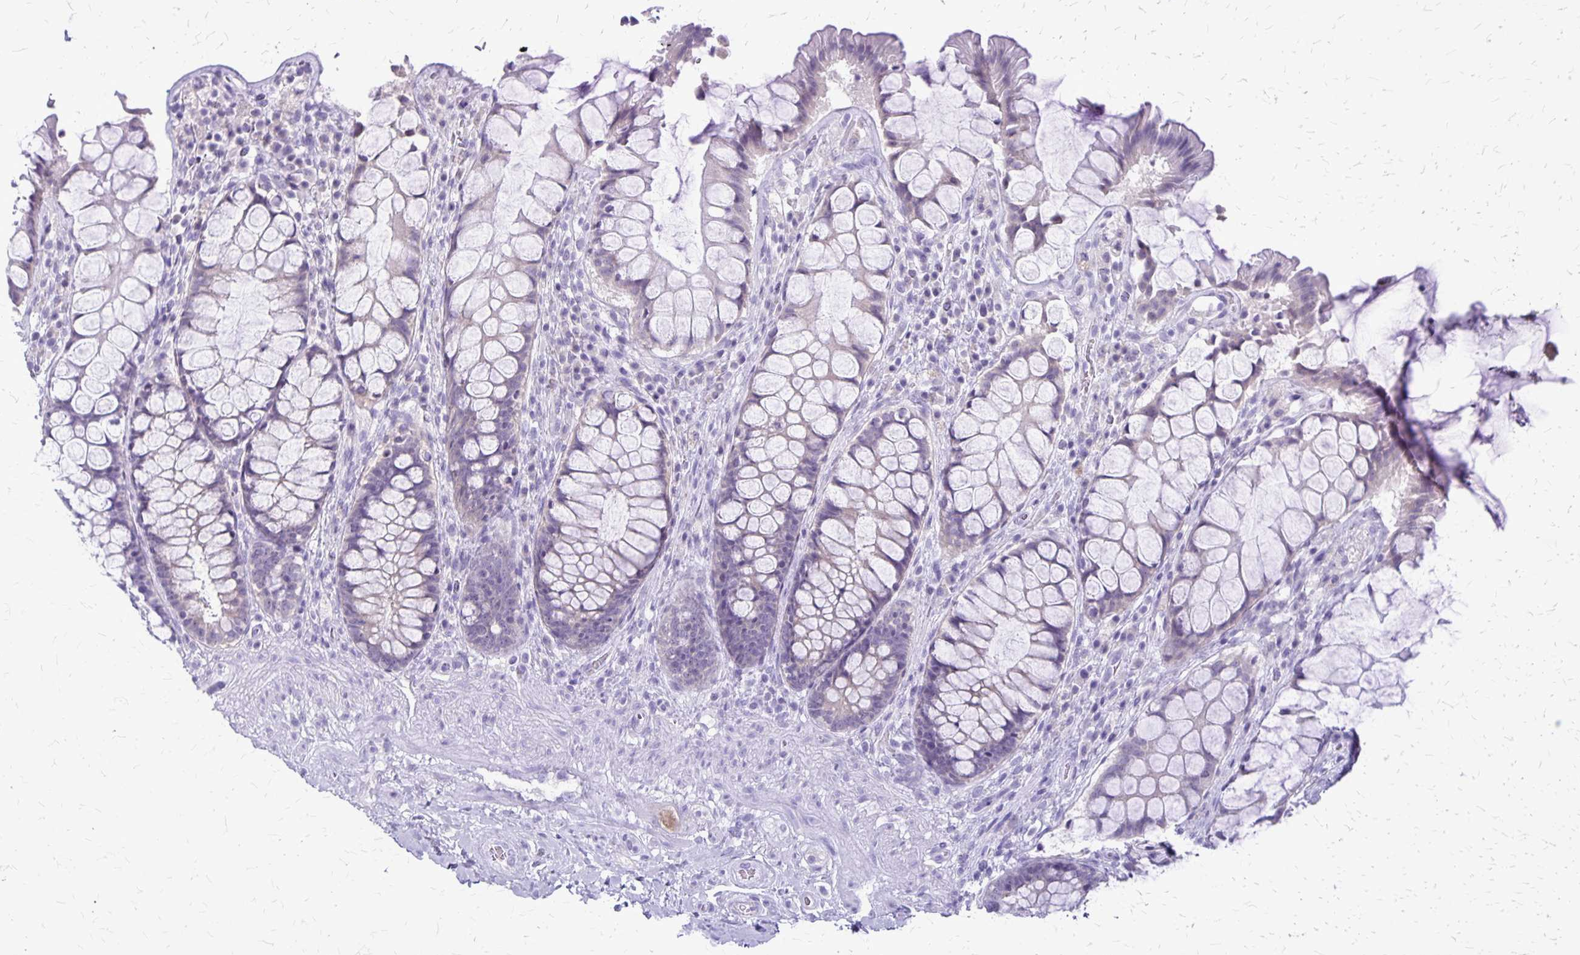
{"staining": {"intensity": "weak", "quantity": "<25%", "location": "cytoplasmic/membranous"}, "tissue": "rectum", "cell_type": "Glandular cells", "image_type": "normal", "snomed": [{"axis": "morphology", "description": "Normal tissue, NOS"}, {"axis": "topography", "description": "Rectum"}], "caption": "Micrograph shows no significant protein expression in glandular cells of benign rectum.", "gene": "PLXNB3", "patient": {"sex": "female", "age": 58}}